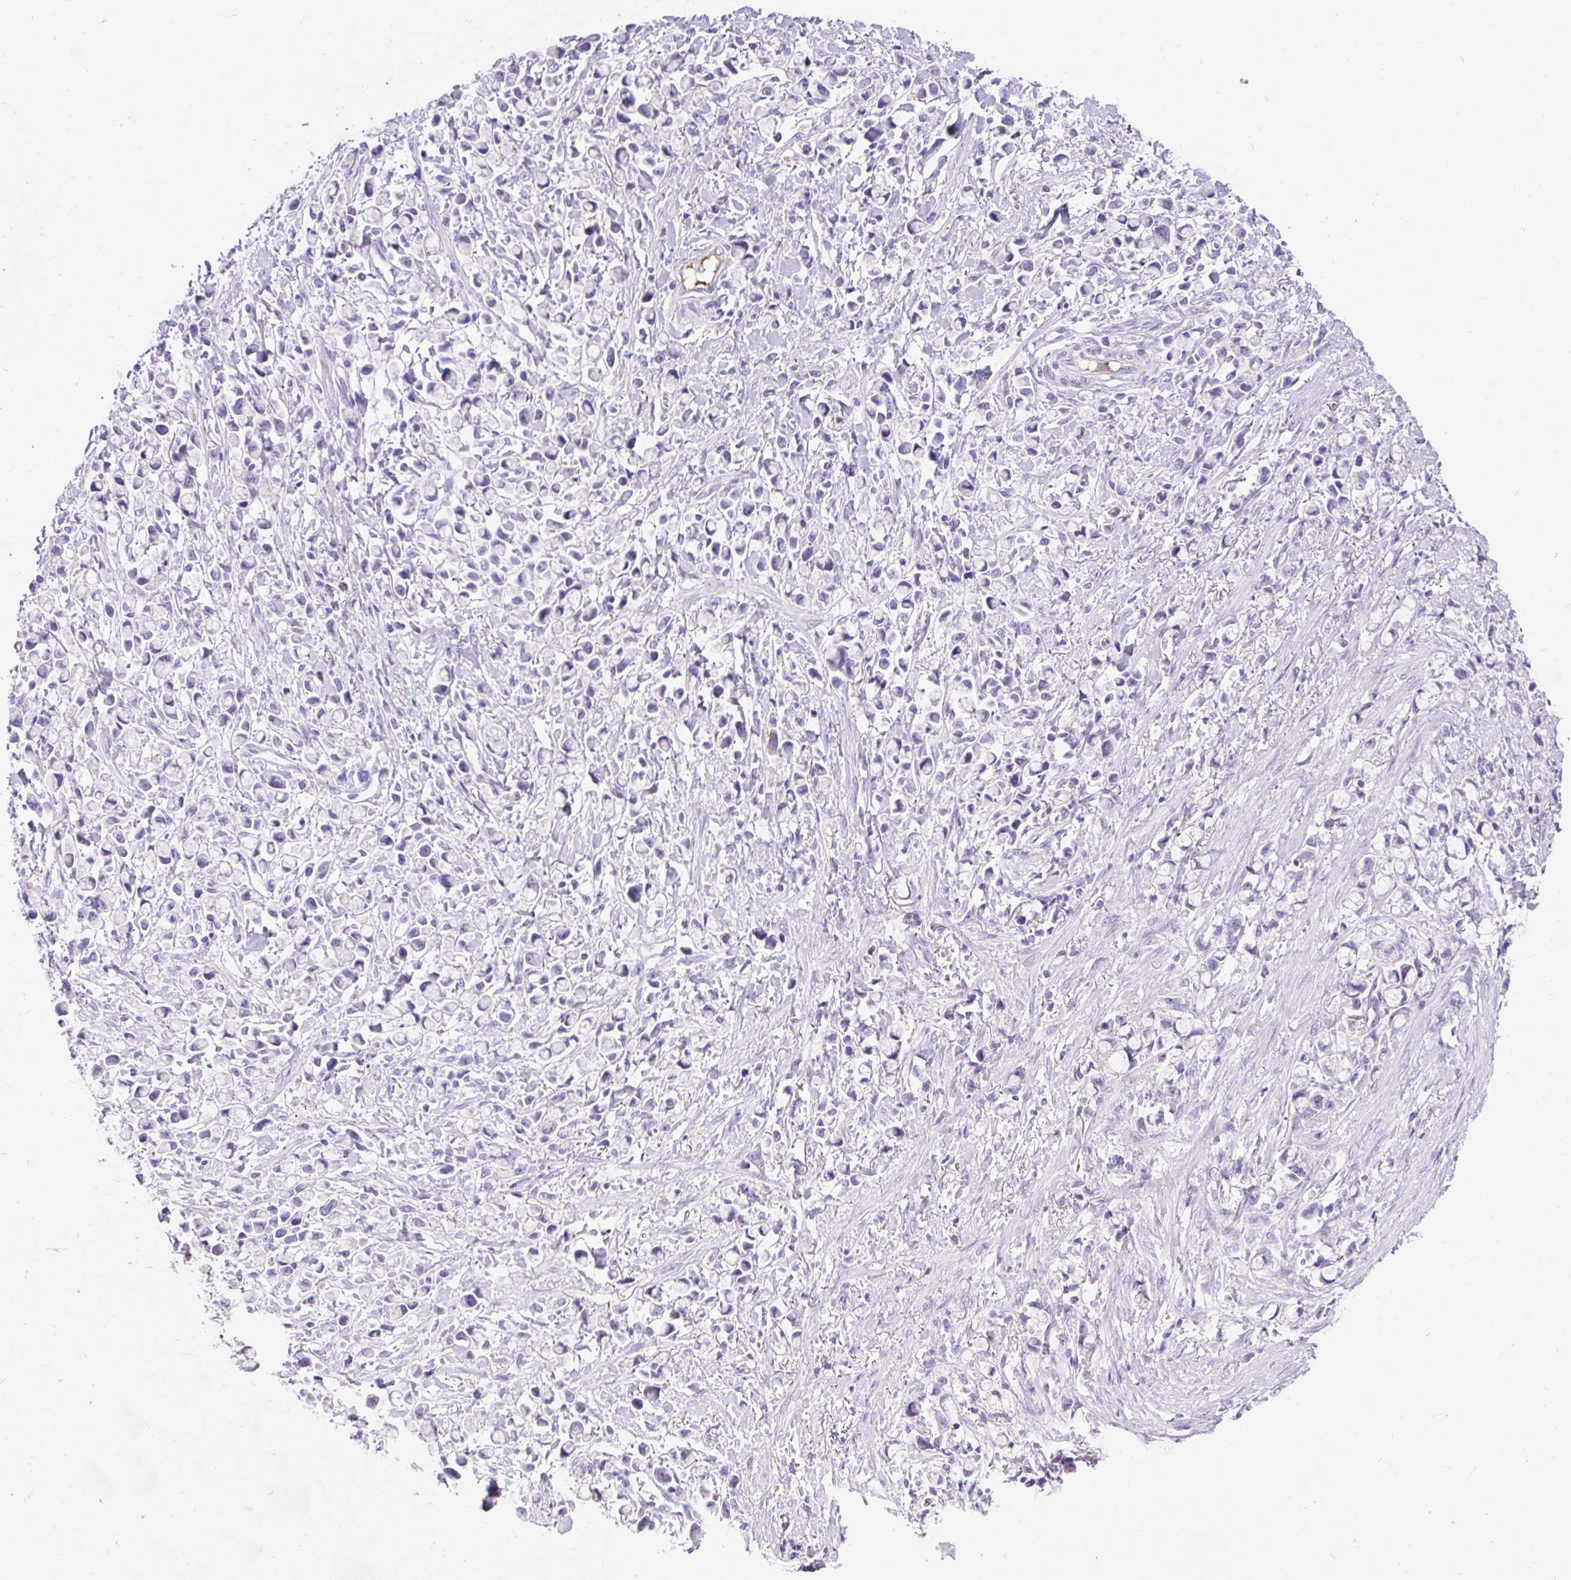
{"staining": {"intensity": "negative", "quantity": "none", "location": "none"}, "tissue": "stomach cancer", "cell_type": "Tumor cells", "image_type": "cancer", "snomed": [{"axis": "morphology", "description": "Adenocarcinoma, NOS"}, {"axis": "topography", "description": "Stomach"}], "caption": "Tumor cells show no significant staining in stomach cancer (adenocarcinoma). (Stains: DAB (3,3'-diaminobenzidine) immunohistochemistry with hematoxylin counter stain, Microscopy: brightfield microscopy at high magnification).", "gene": "APOC4-APOC2", "patient": {"sex": "female", "age": 81}}